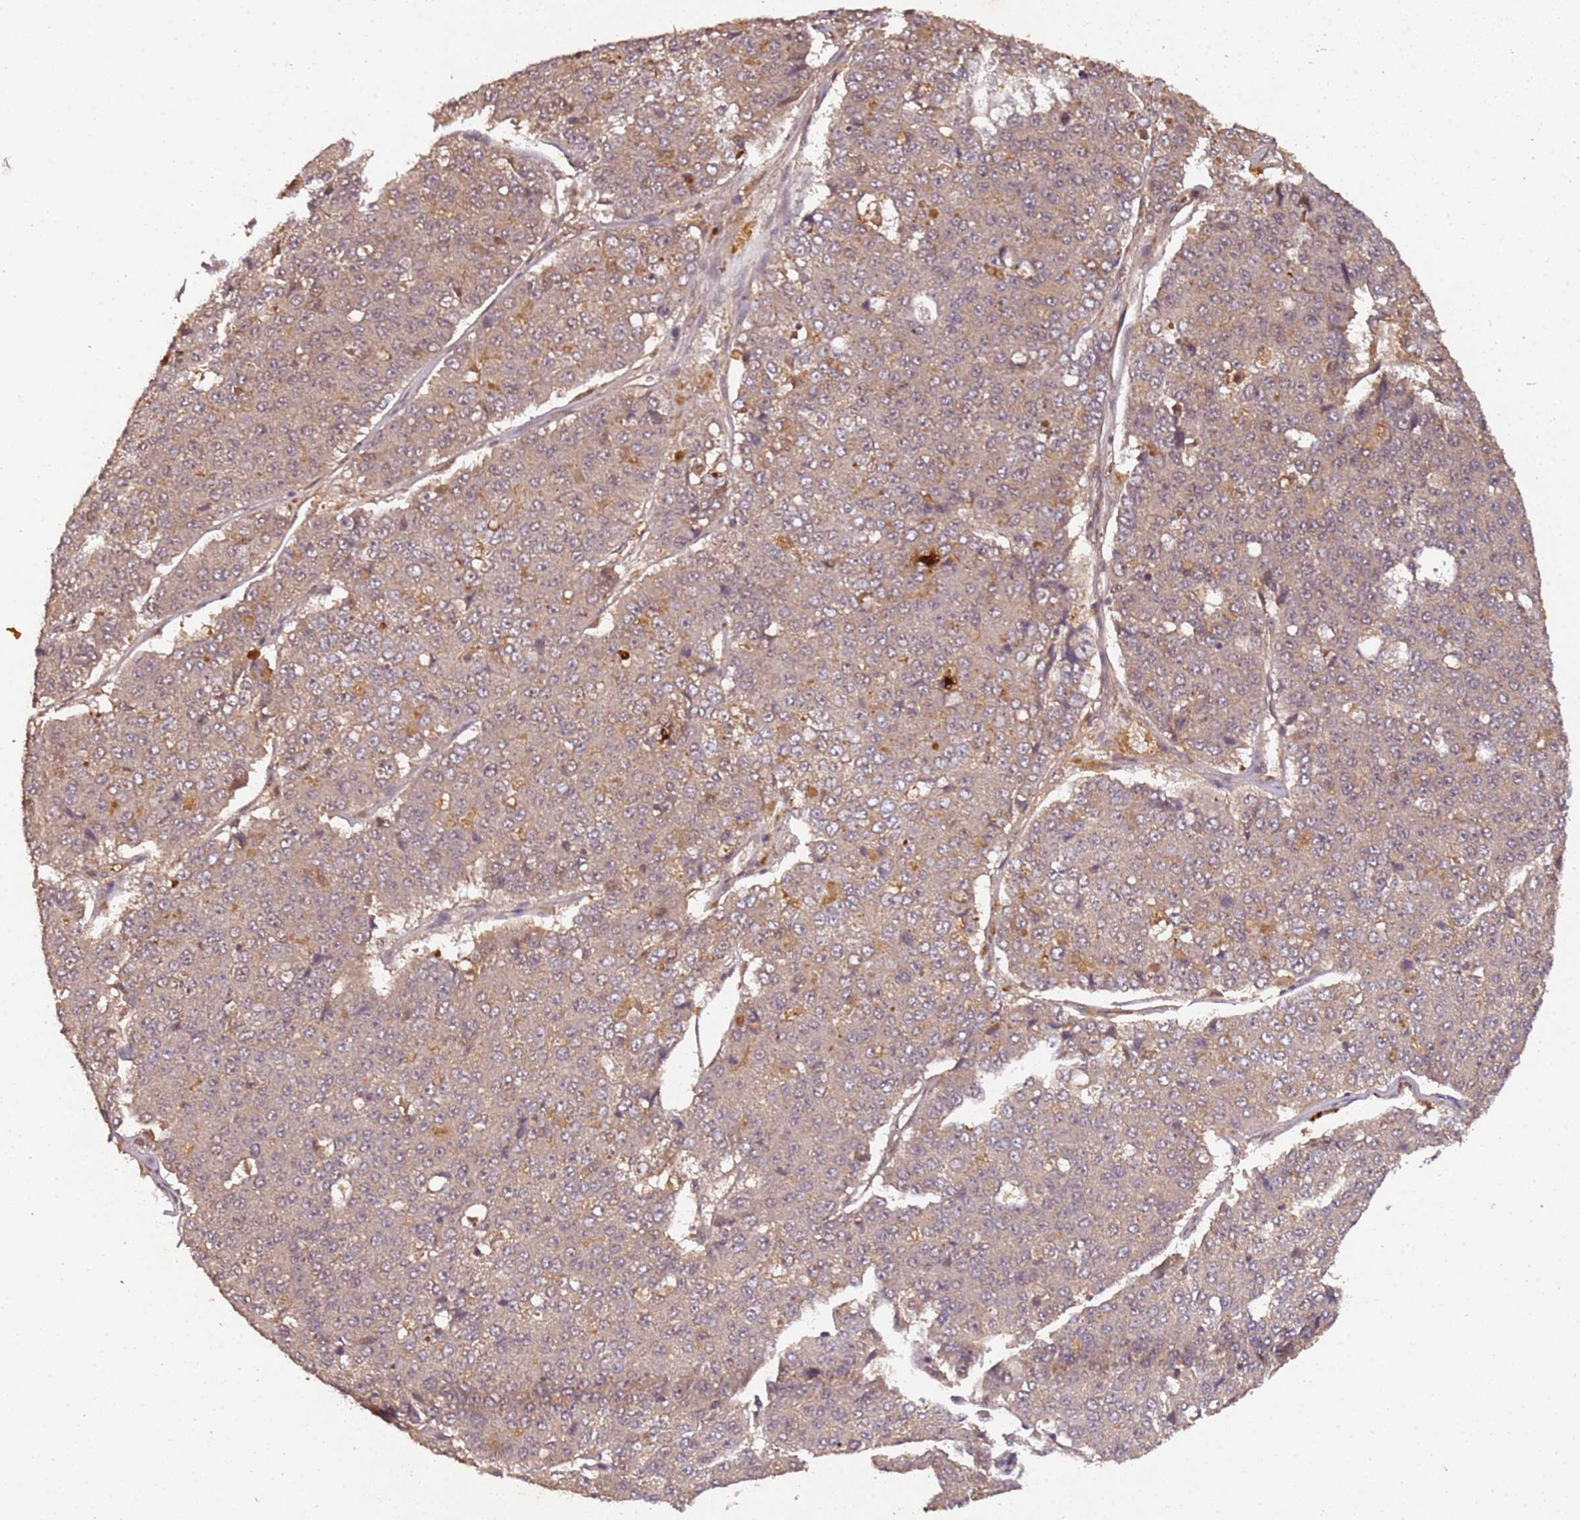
{"staining": {"intensity": "negative", "quantity": "none", "location": "none"}, "tissue": "pancreatic cancer", "cell_type": "Tumor cells", "image_type": "cancer", "snomed": [{"axis": "morphology", "description": "Adenocarcinoma, NOS"}, {"axis": "topography", "description": "Pancreas"}], "caption": "Photomicrograph shows no protein positivity in tumor cells of pancreatic adenocarcinoma tissue.", "gene": "COL1A2", "patient": {"sex": "male", "age": 50}}